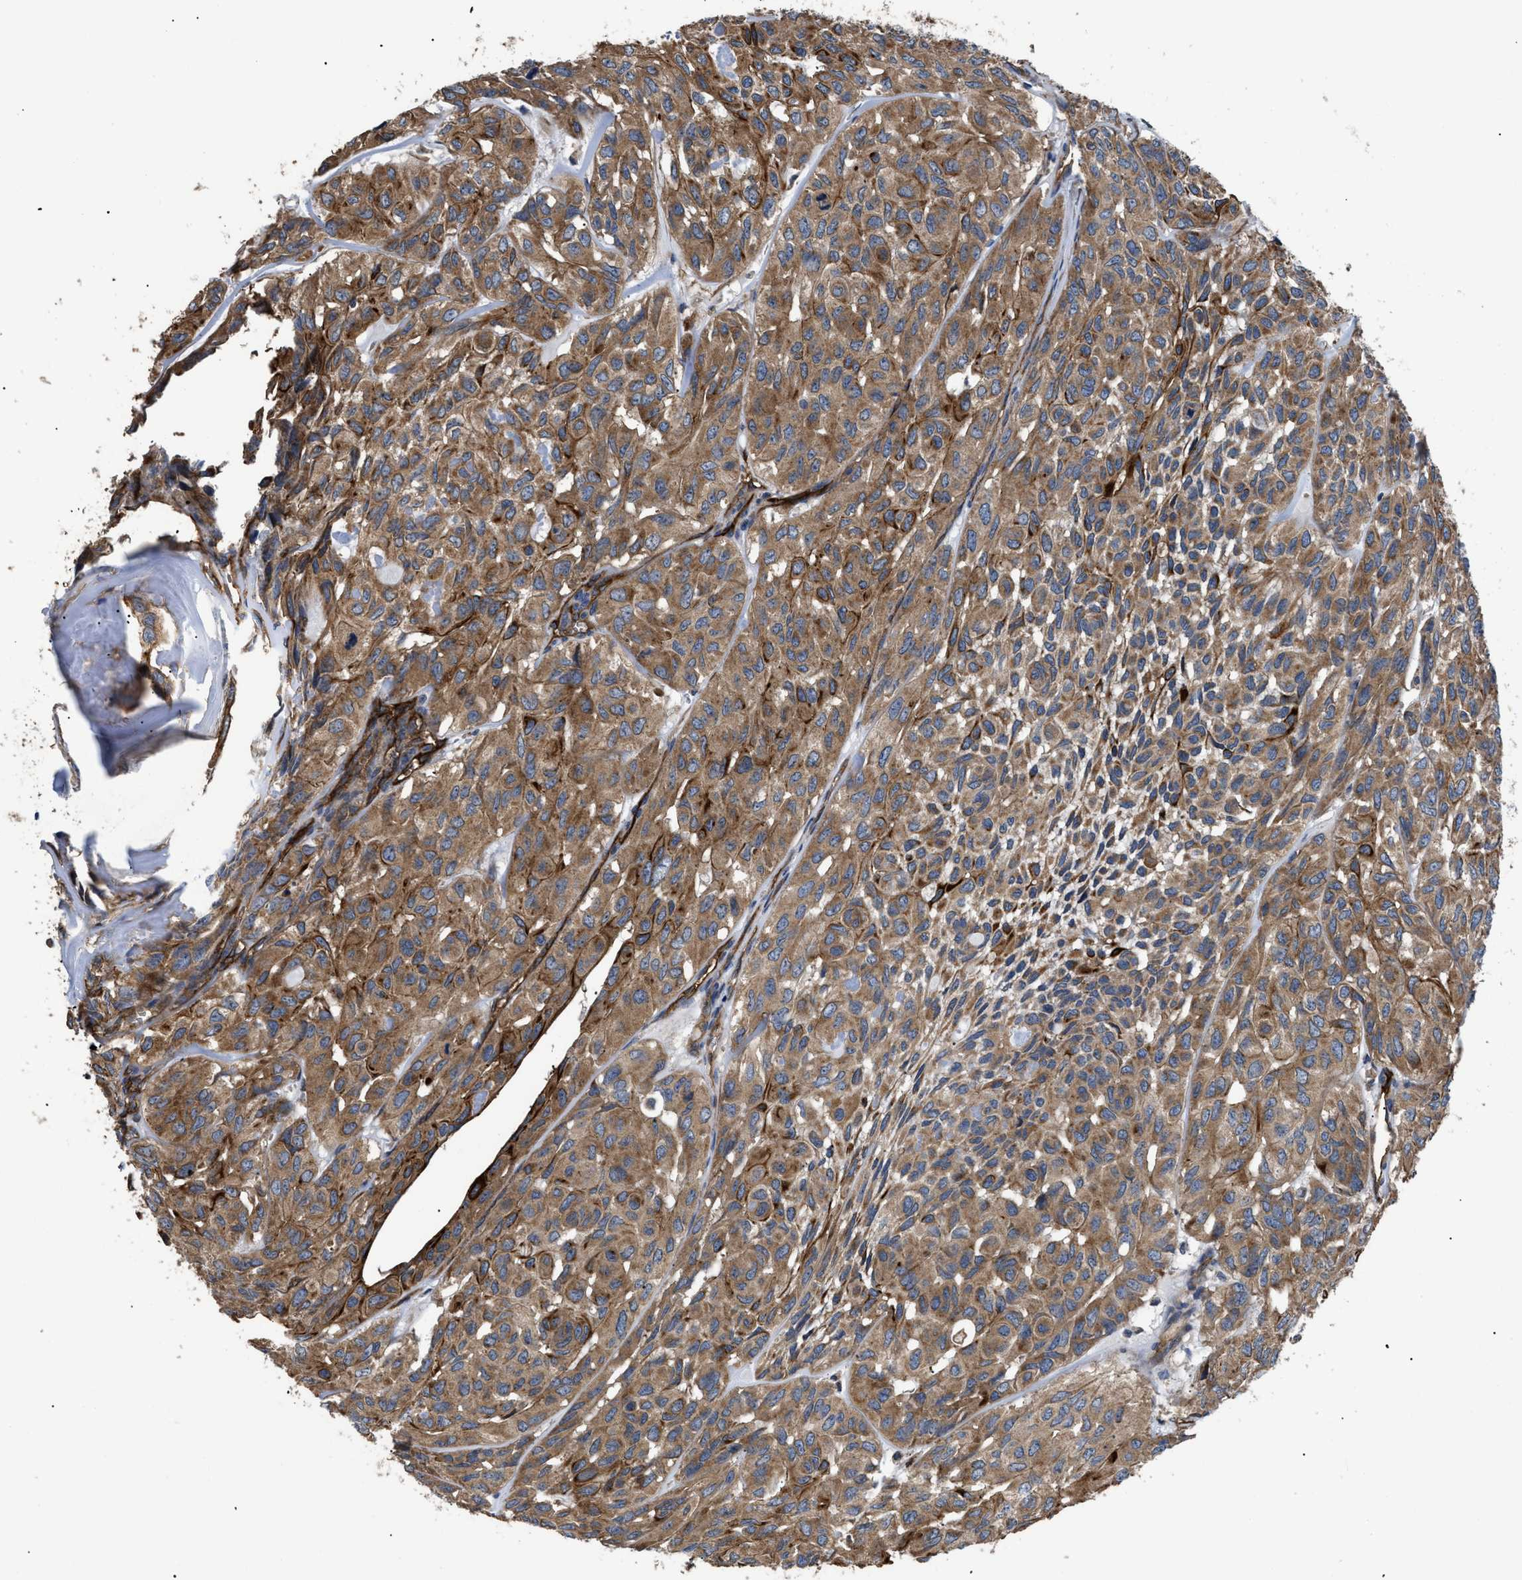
{"staining": {"intensity": "moderate", "quantity": ">75%", "location": "cytoplasmic/membranous"}, "tissue": "head and neck cancer", "cell_type": "Tumor cells", "image_type": "cancer", "snomed": [{"axis": "morphology", "description": "Adenocarcinoma, NOS"}, {"axis": "topography", "description": "Salivary gland, NOS"}, {"axis": "topography", "description": "Head-Neck"}], "caption": "DAB (3,3'-diaminobenzidine) immunohistochemical staining of human head and neck cancer (adenocarcinoma) exhibits moderate cytoplasmic/membranous protein staining in approximately >75% of tumor cells.", "gene": "NT5E", "patient": {"sex": "female", "age": 76}}